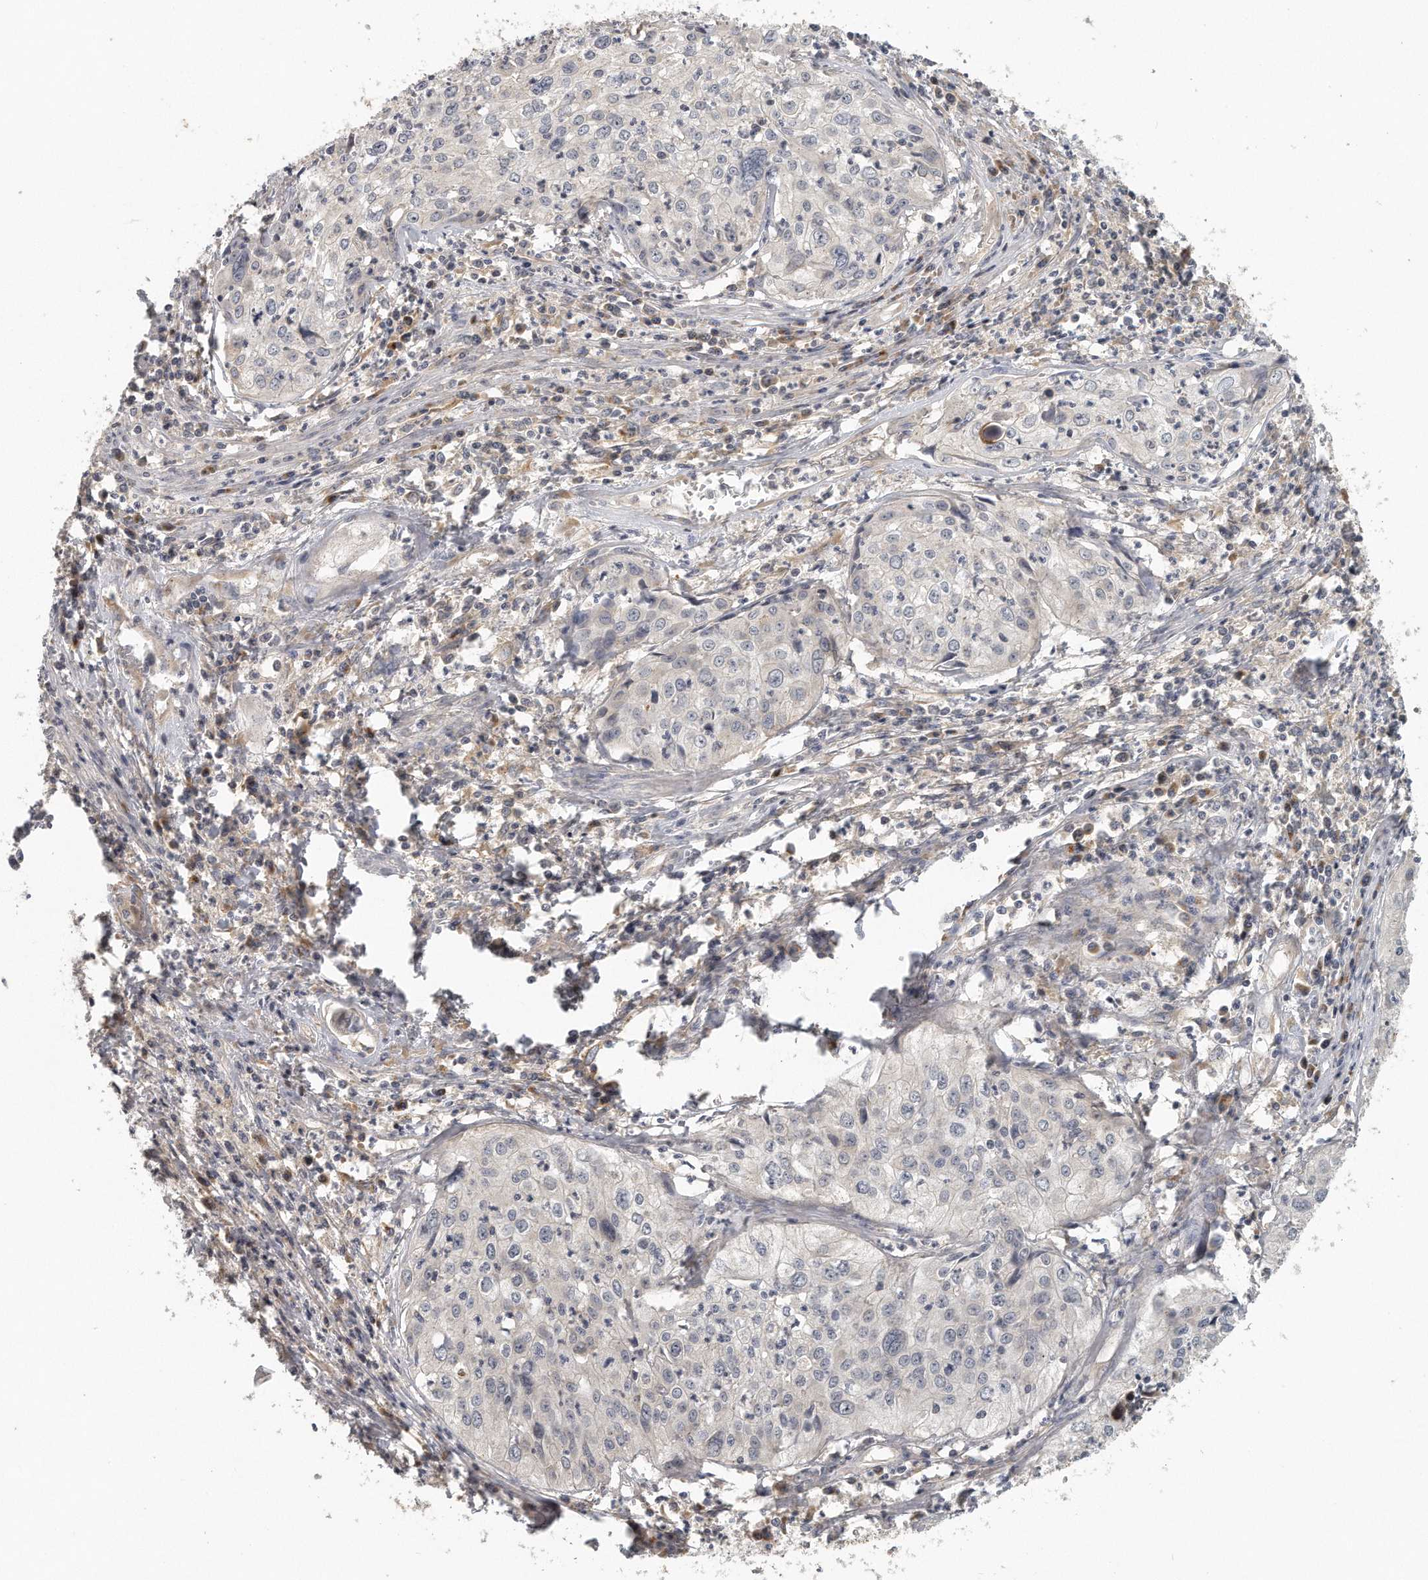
{"staining": {"intensity": "negative", "quantity": "none", "location": "none"}, "tissue": "cervical cancer", "cell_type": "Tumor cells", "image_type": "cancer", "snomed": [{"axis": "morphology", "description": "Squamous cell carcinoma, NOS"}, {"axis": "topography", "description": "Cervix"}], "caption": "High magnification brightfield microscopy of cervical cancer stained with DAB (3,3'-diaminobenzidine) (brown) and counterstained with hematoxylin (blue): tumor cells show no significant staining. (Brightfield microscopy of DAB immunohistochemistry (IHC) at high magnification).", "gene": "TRAPPC14", "patient": {"sex": "female", "age": 31}}